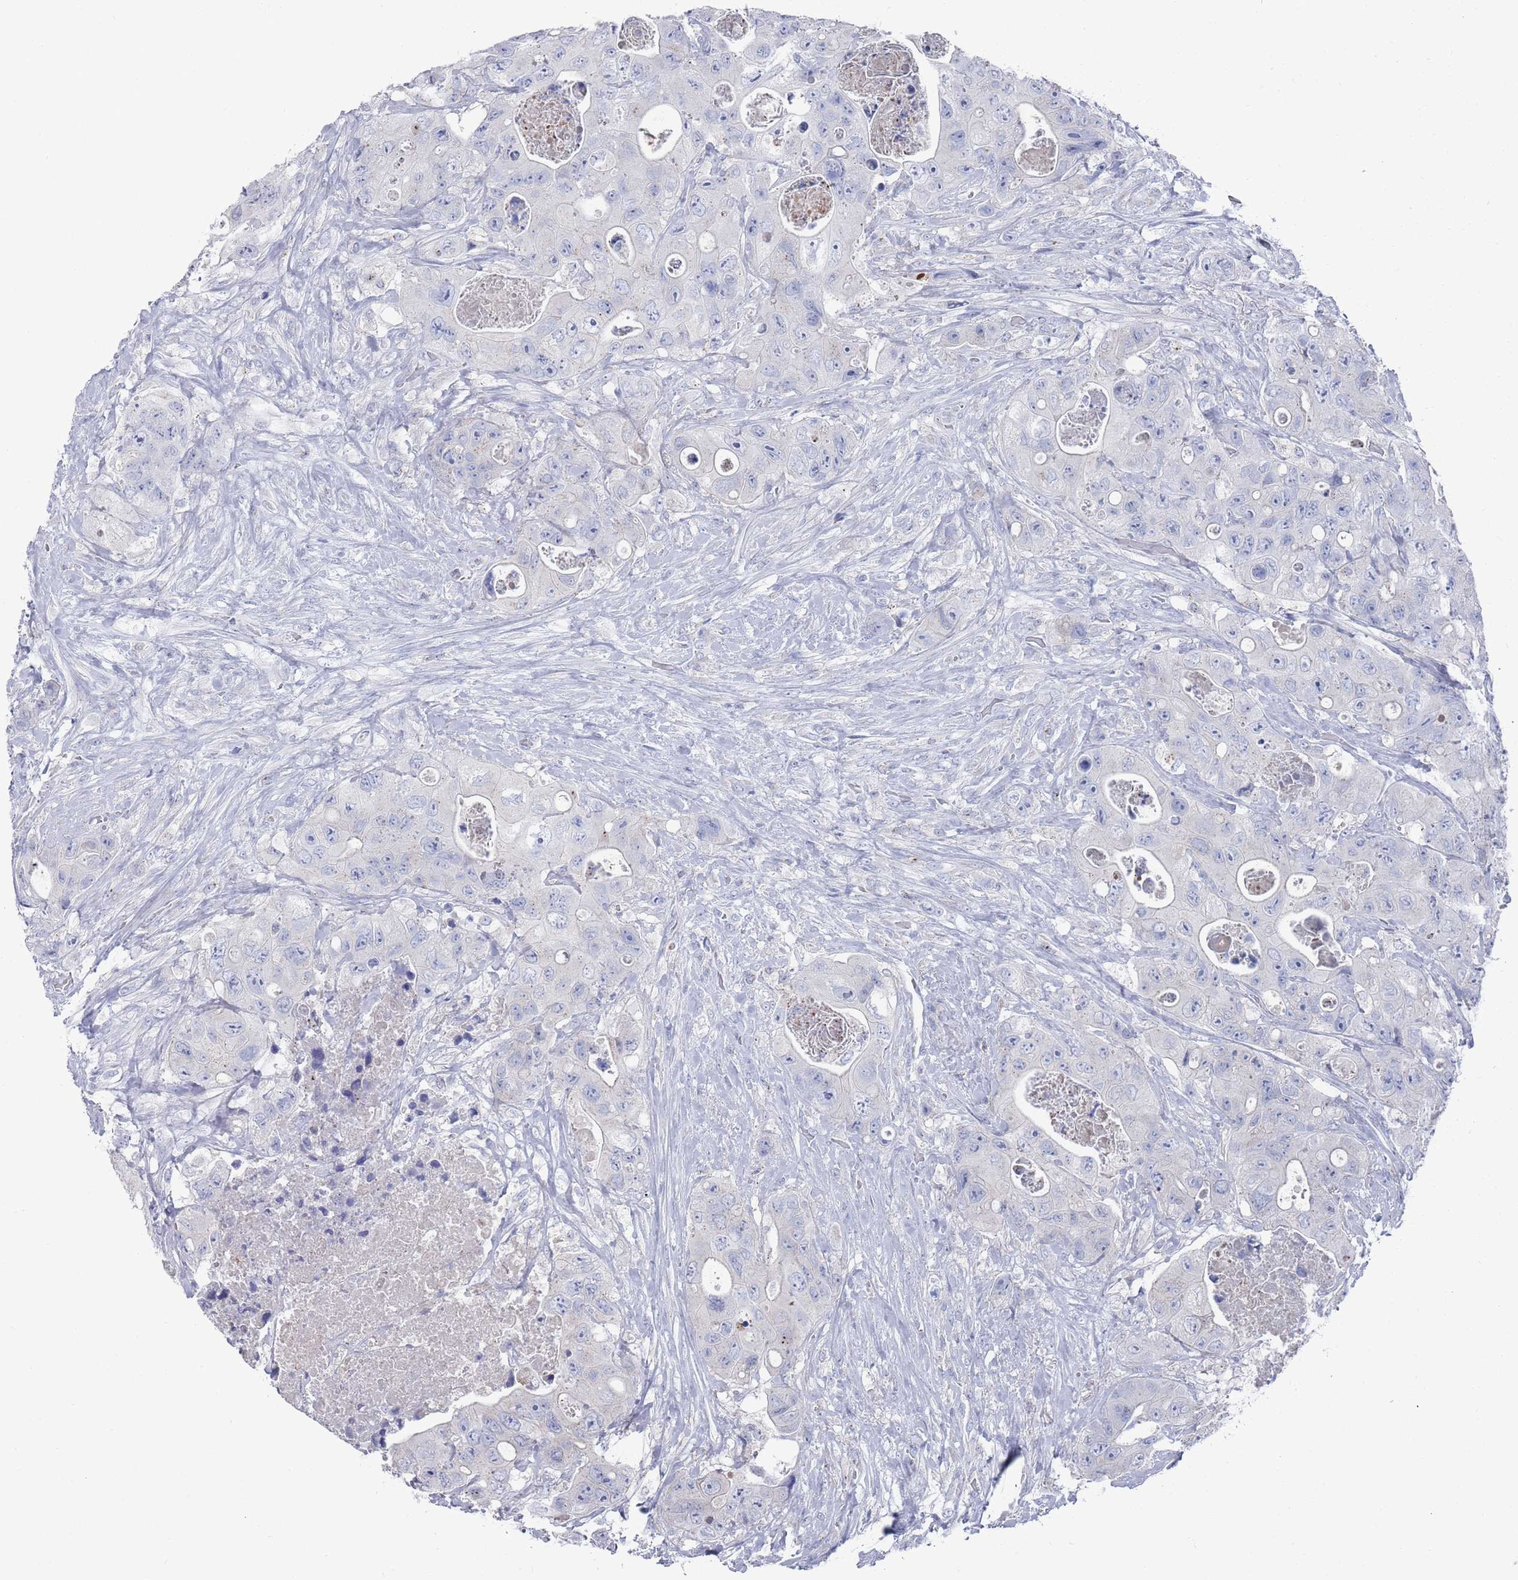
{"staining": {"intensity": "negative", "quantity": "none", "location": "none"}, "tissue": "colorectal cancer", "cell_type": "Tumor cells", "image_type": "cancer", "snomed": [{"axis": "morphology", "description": "Adenocarcinoma, NOS"}, {"axis": "topography", "description": "Colon"}], "caption": "Protein analysis of colorectal adenocarcinoma displays no significant expression in tumor cells.", "gene": "MAT1A", "patient": {"sex": "female", "age": 46}}